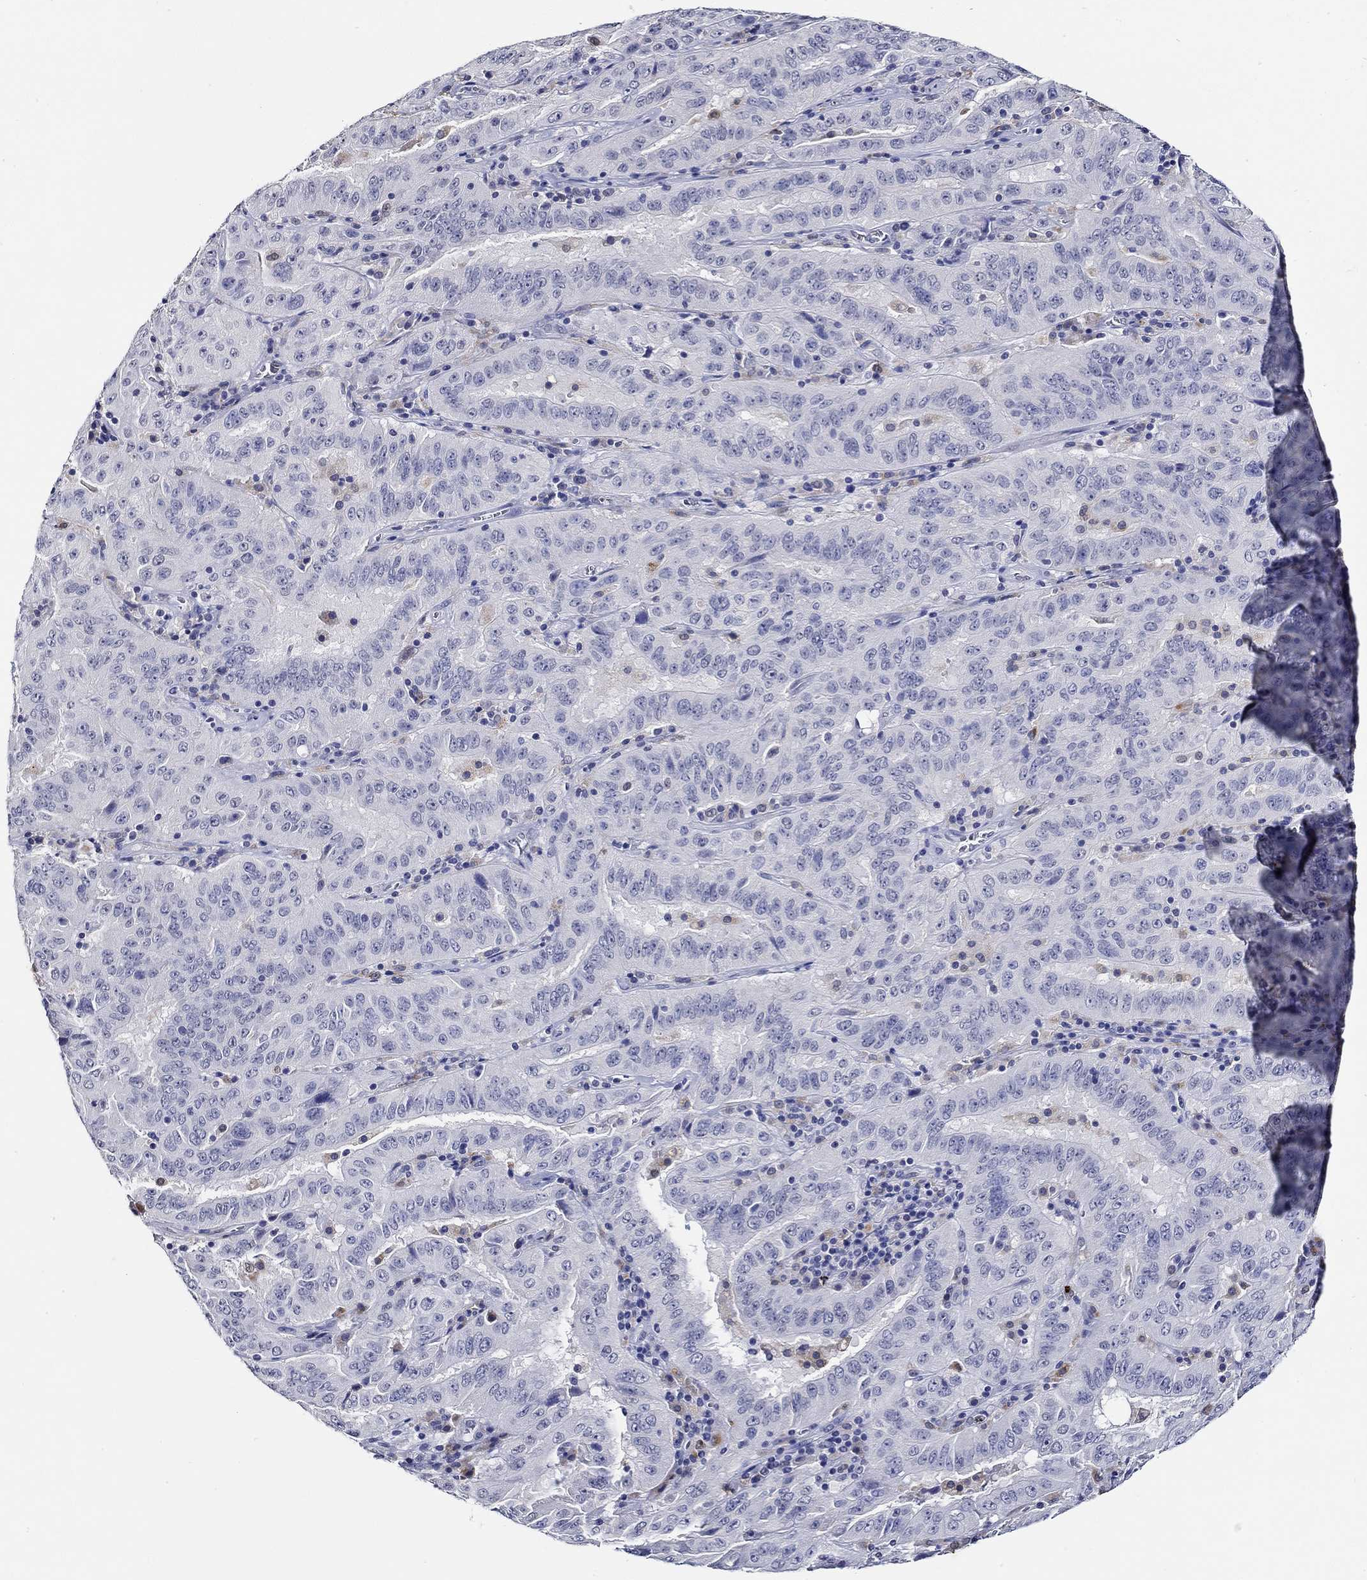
{"staining": {"intensity": "negative", "quantity": "none", "location": "none"}, "tissue": "pancreatic cancer", "cell_type": "Tumor cells", "image_type": "cancer", "snomed": [{"axis": "morphology", "description": "Adenocarcinoma, NOS"}, {"axis": "topography", "description": "Pancreas"}], "caption": "Pancreatic cancer (adenocarcinoma) stained for a protein using immunohistochemistry shows no positivity tumor cells.", "gene": "GATA2", "patient": {"sex": "male", "age": 63}}